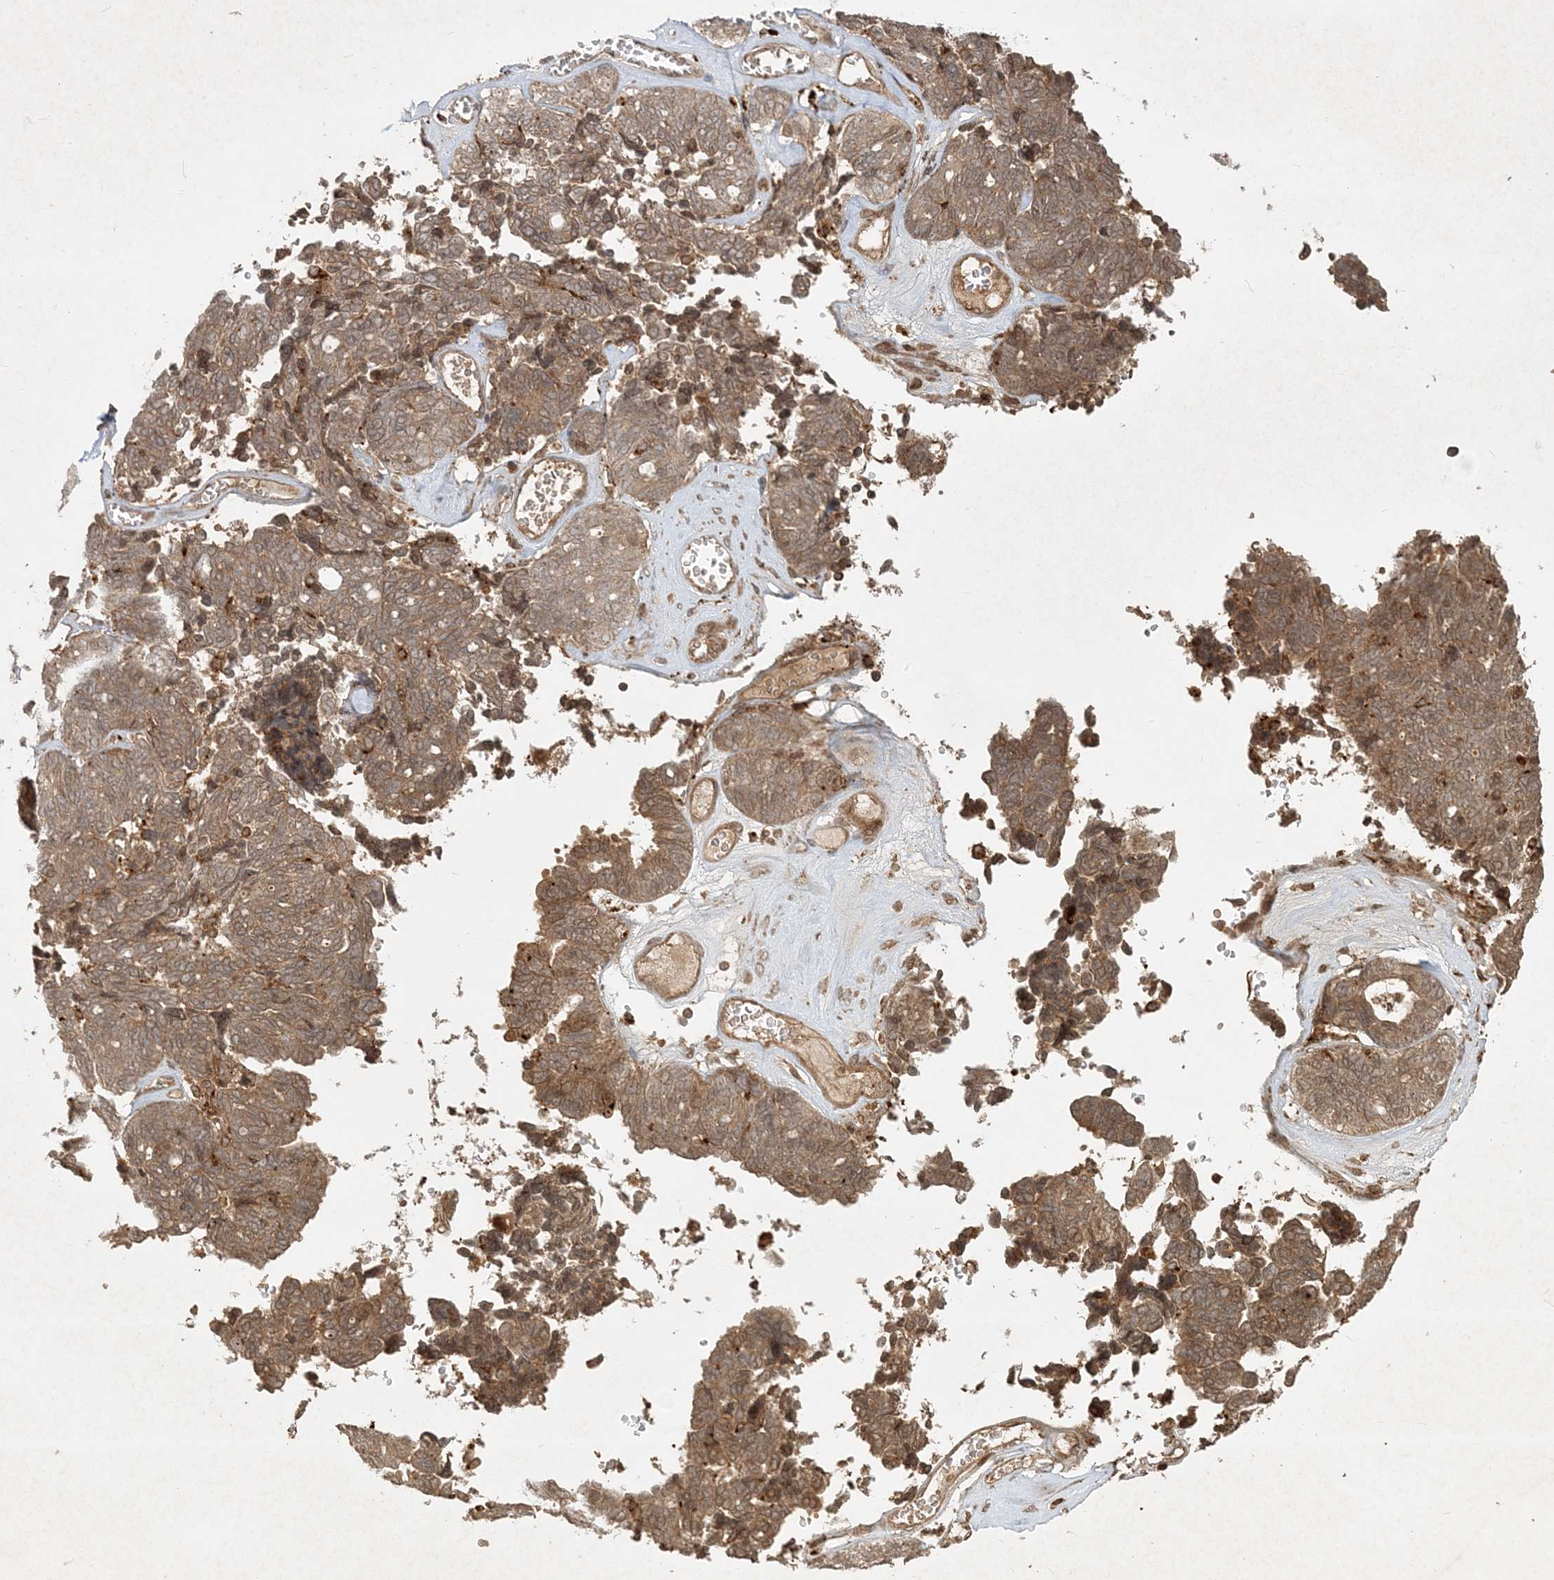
{"staining": {"intensity": "moderate", "quantity": ">75%", "location": "cytoplasmic/membranous"}, "tissue": "ovarian cancer", "cell_type": "Tumor cells", "image_type": "cancer", "snomed": [{"axis": "morphology", "description": "Cystadenocarcinoma, serous, NOS"}, {"axis": "topography", "description": "Ovary"}], "caption": "Tumor cells exhibit medium levels of moderate cytoplasmic/membranous positivity in about >75% of cells in ovarian cancer.", "gene": "NARS1", "patient": {"sex": "female", "age": 79}}